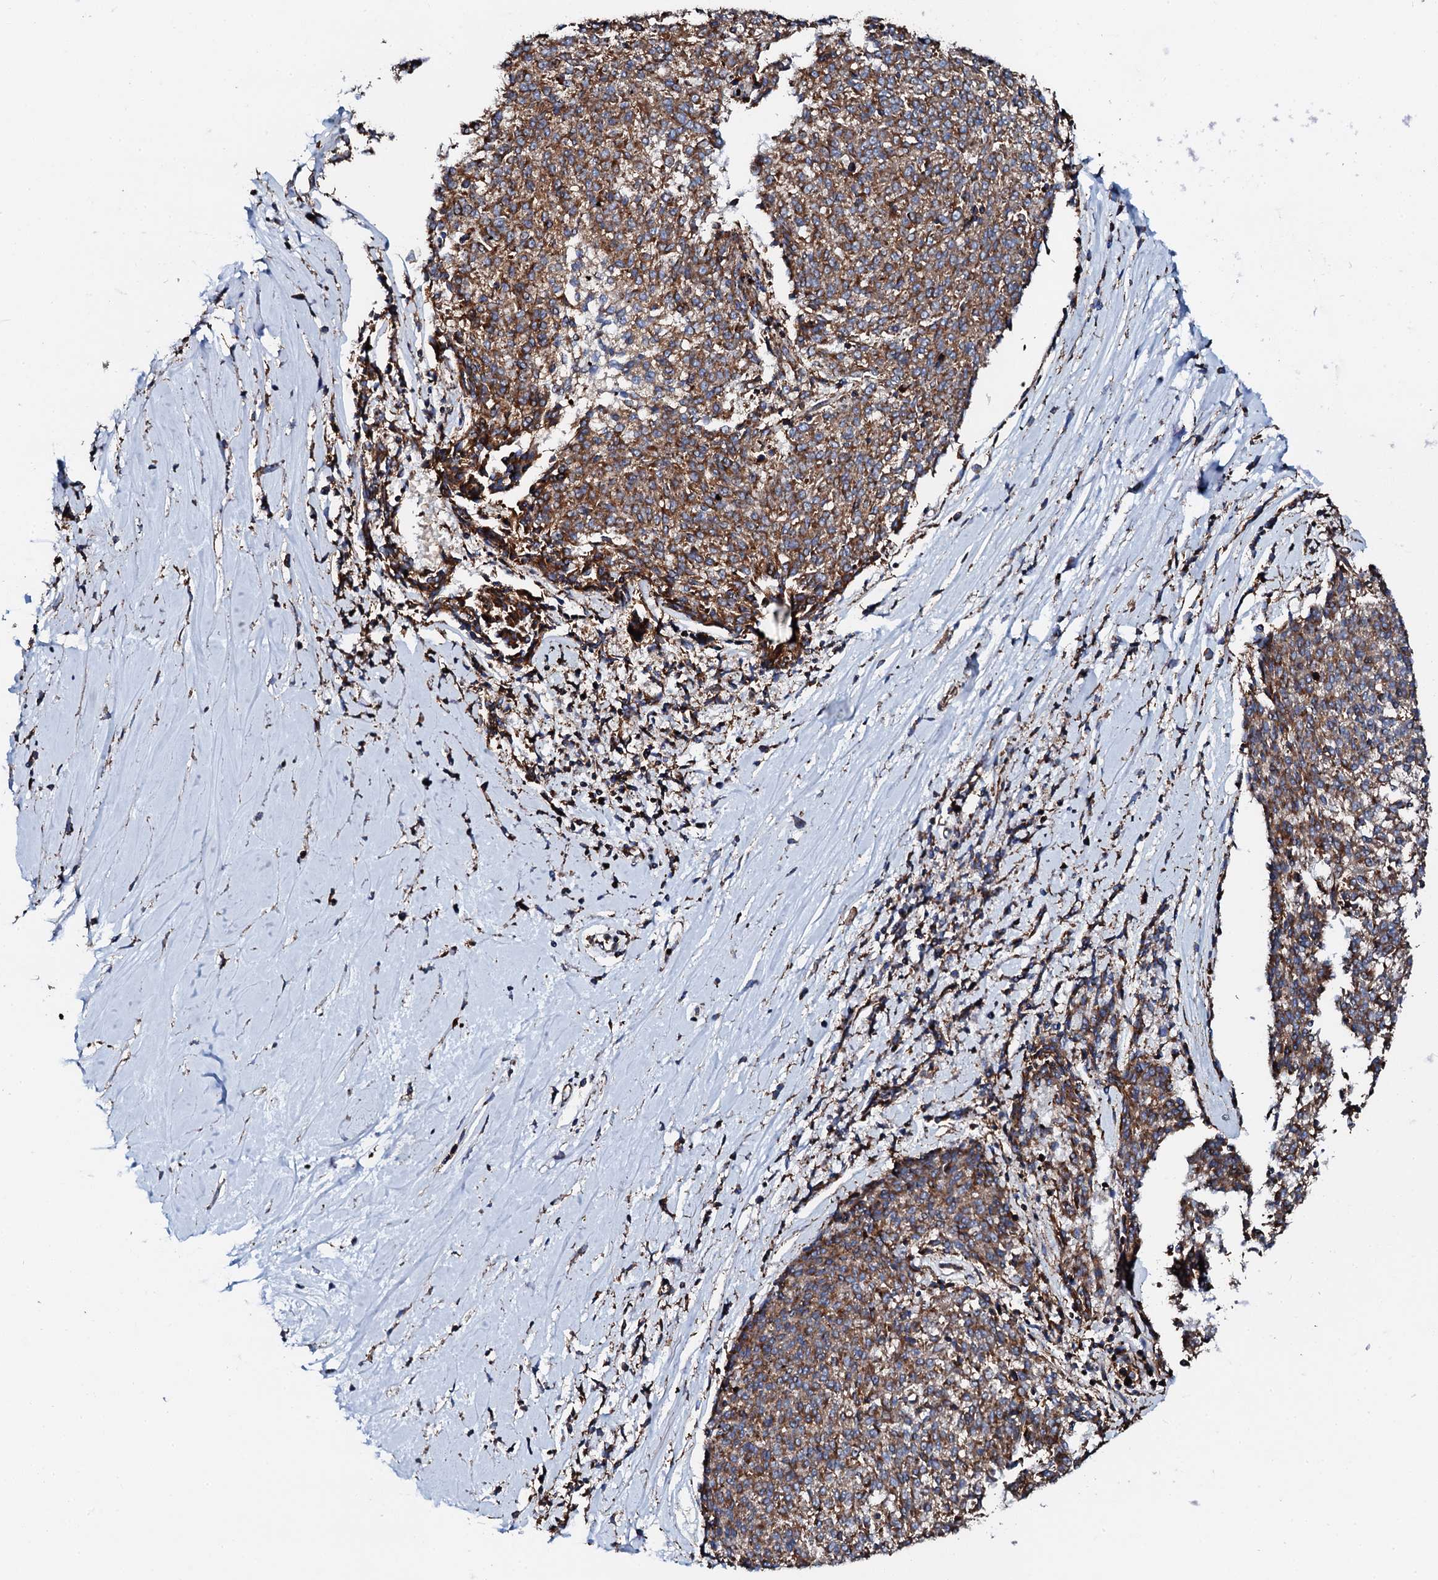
{"staining": {"intensity": "moderate", "quantity": ">75%", "location": "cytoplasmic/membranous"}, "tissue": "melanoma", "cell_type": "Tumor cells", "image_type": "cancer", "snomed": [{"axis": "morphology", "description": "Malignant melanoma, NOS"}, {"axis": "topography", "description": "Skin"}], "caption": "A medium amount of moderate cytoplasmic/membranous staining is present in approximately >75% of tumor cells in malignant melanoma tissue. Immunohistochemistry stains the protein in brown and the nuclei are stained blue.", "gene": "INTS10", "patient": {"sex": "female", "age": 72}}